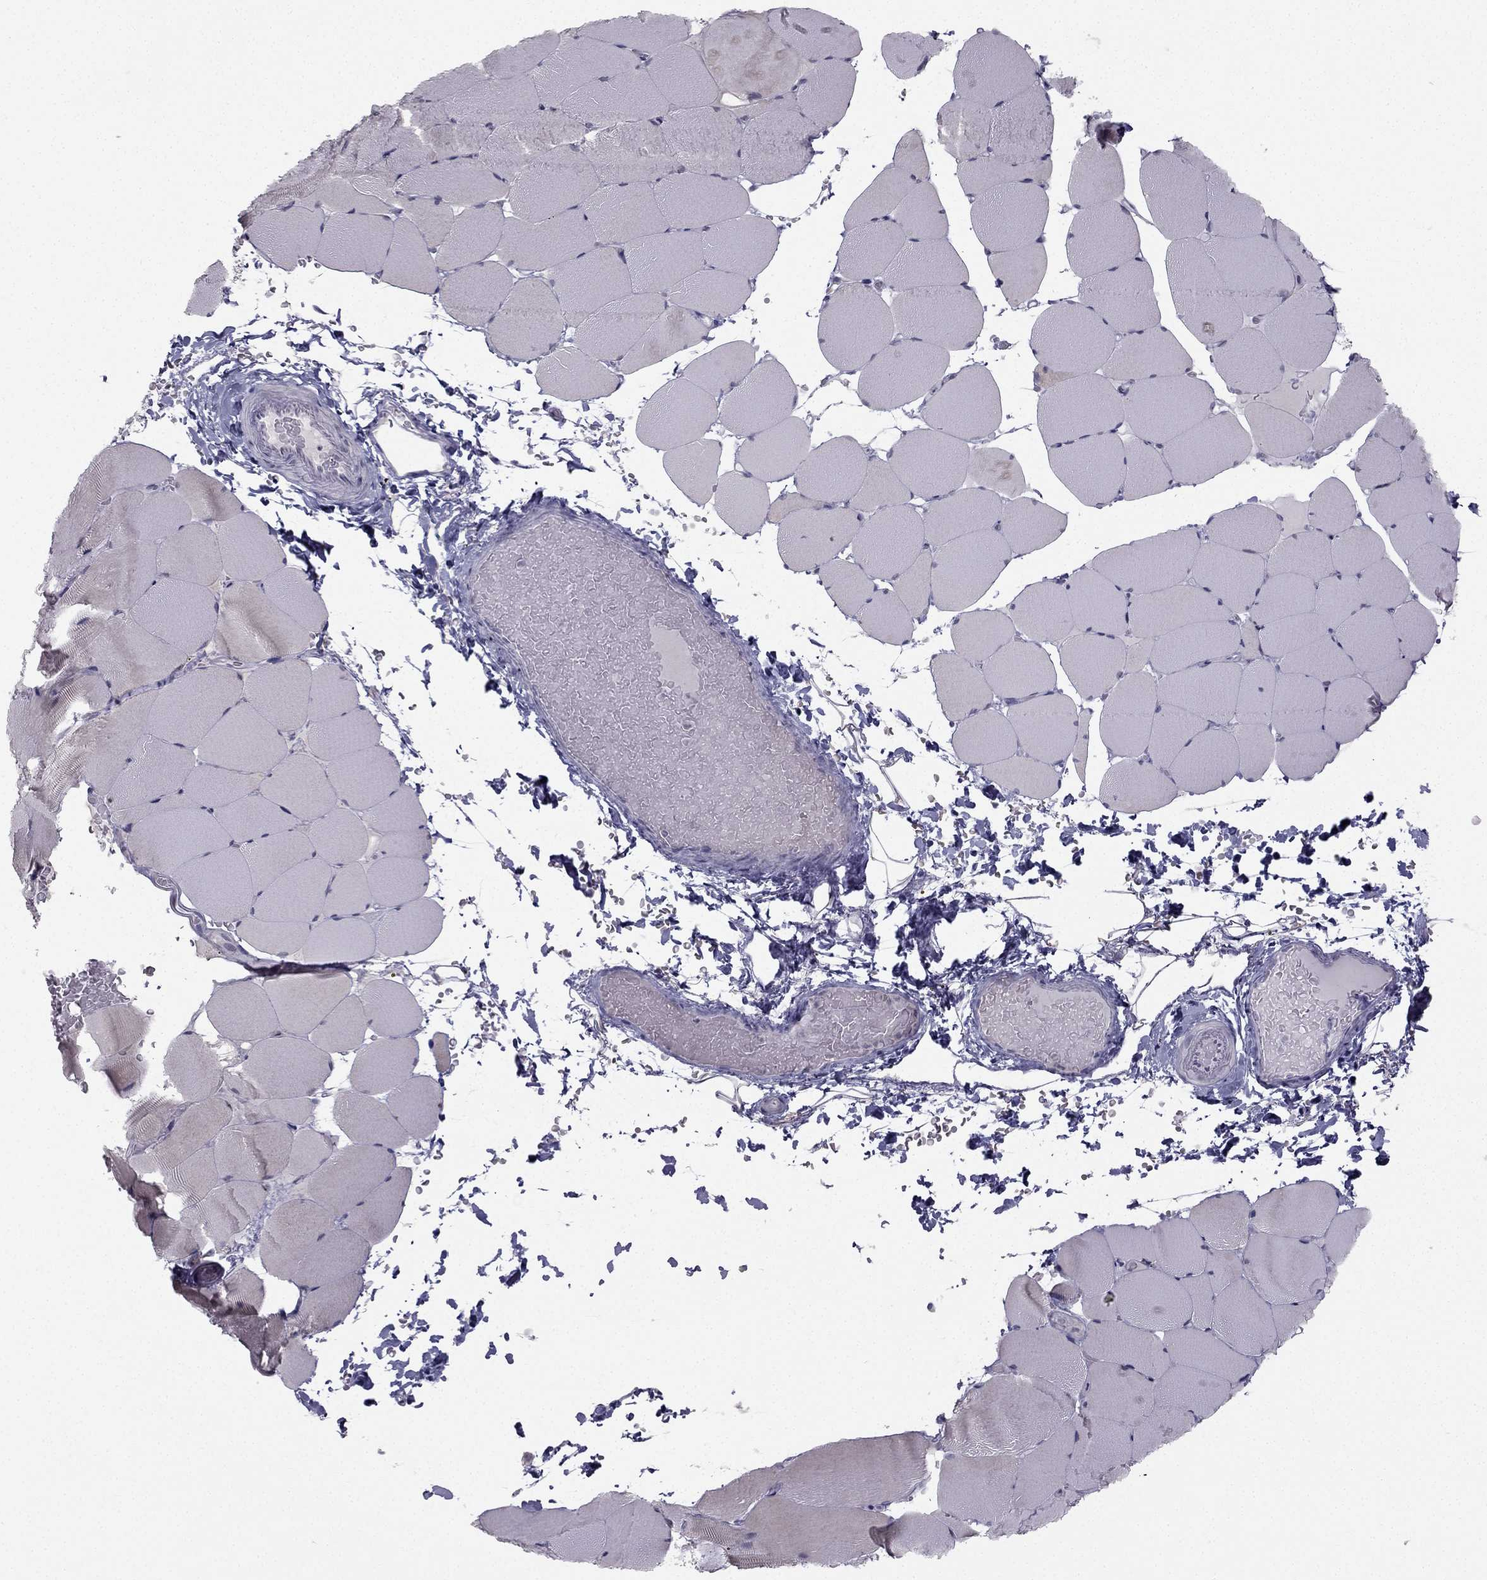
{"staining": {"intensity": "negative", "quantity": "none", "location": "none"}, "tissue": "skeletal muscle", "cell_type": "Myocytes", "image_type": "normal", "snomed": [{"axis": "morphology", "description": "Normal tissue, NOS"}, {"axis": "topography", "description": "Skeletal muscle"}], "caption": "Human skeletal muscle stained for a protein using immunohistochemistry (IHC) demonstrates no expression in myocytes.", "gene": "C5orf49", "patient": {"sex": "female", "age": 37}}